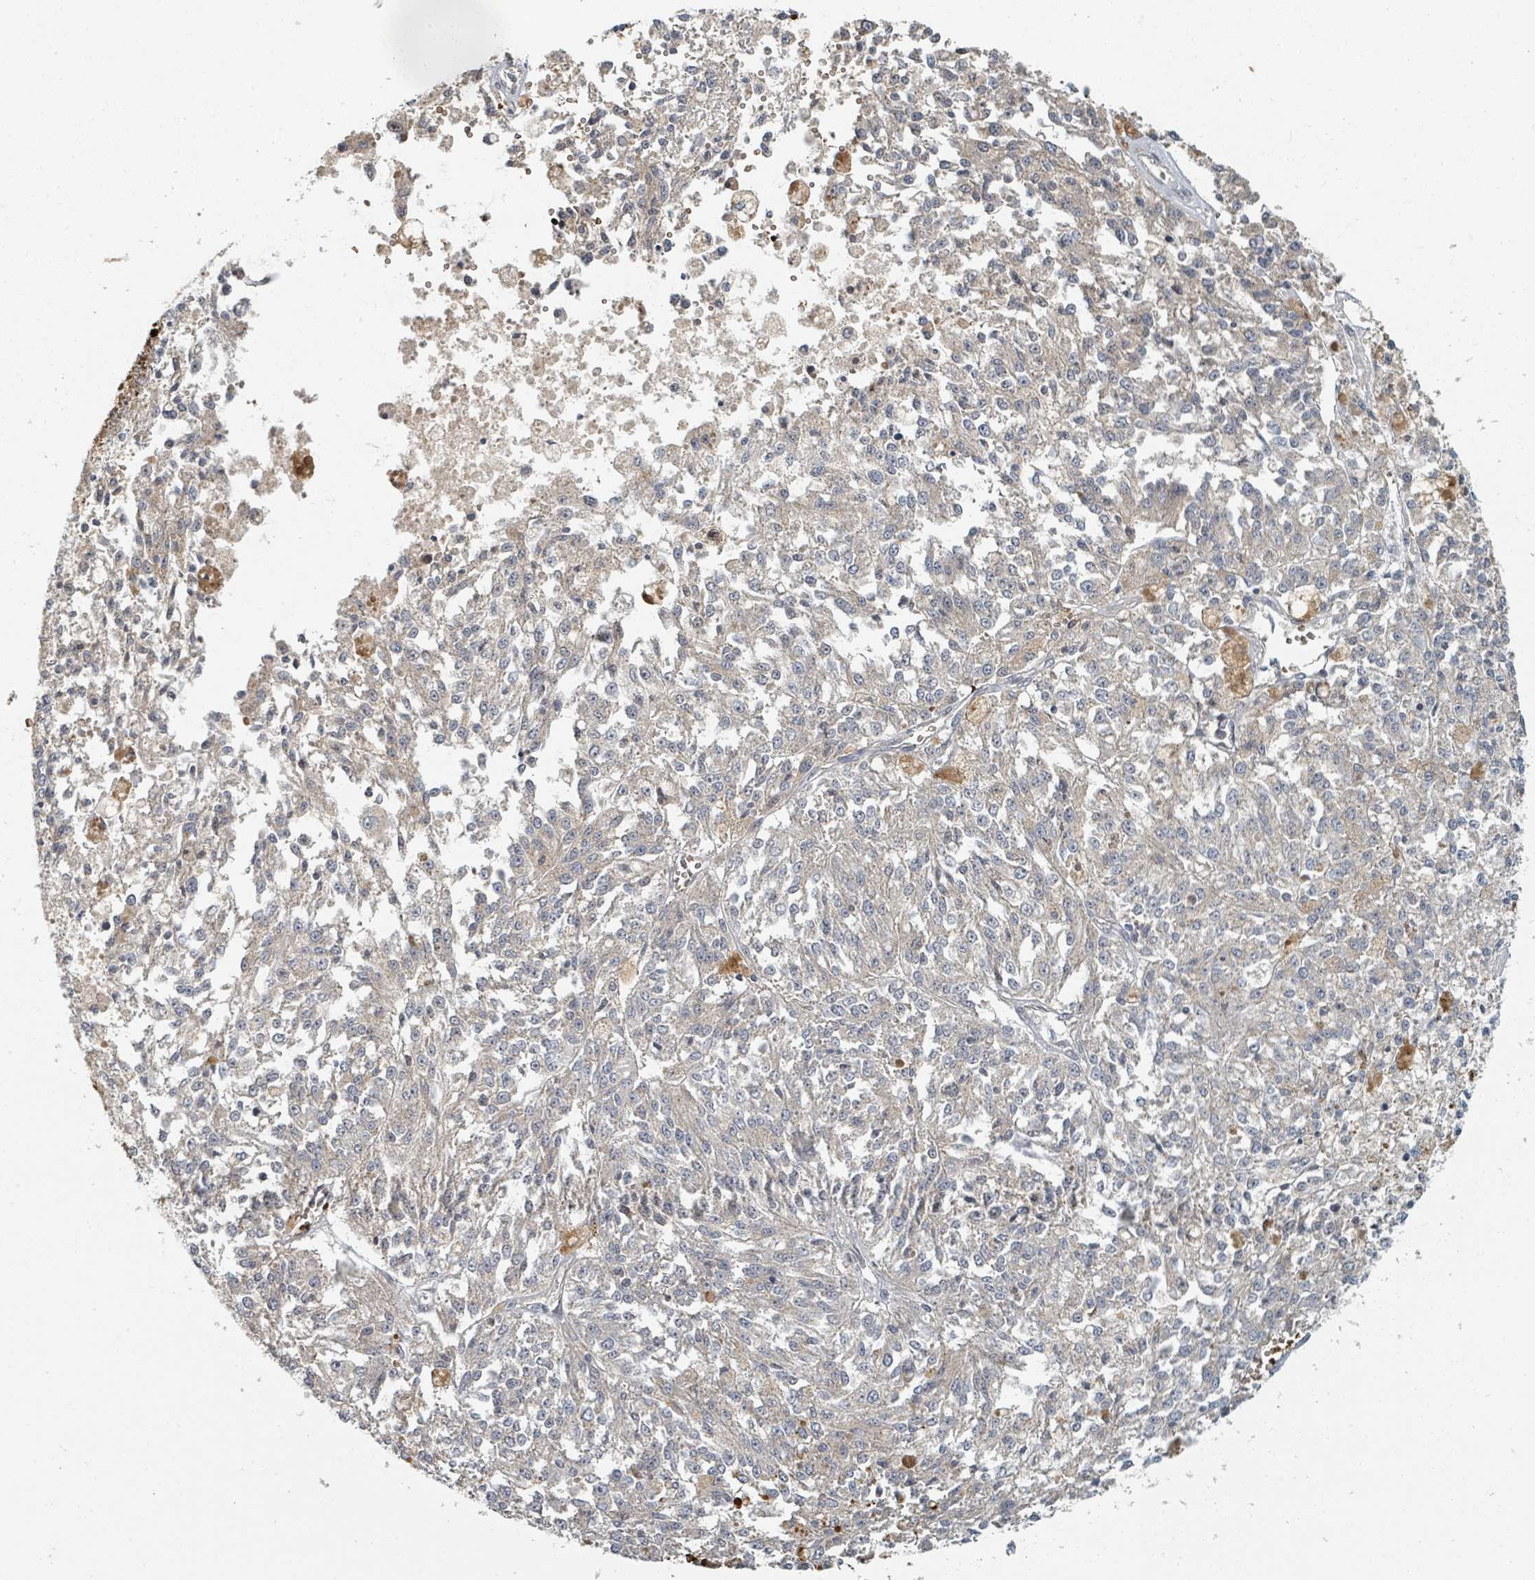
{"staining": {"intensity": "negative", "quantity": "none", "location": "none"}, "tissue": "melanoma", "cell_type": "Tumor cells", "image_type": "cancer", "snomed": [{"axis": "morphology", "description": "Malignant melanoma, NOS"}, {"axis": "topography", "description": "Skin"}], "caption": "DAB (3,3'-diaminobenzidine) immunohistochemical staining of human melanoma exhibits no significant expression in tumor cells.", "gene": "TRPC4AP", "patient": {"sex": "female", "age": 64}}